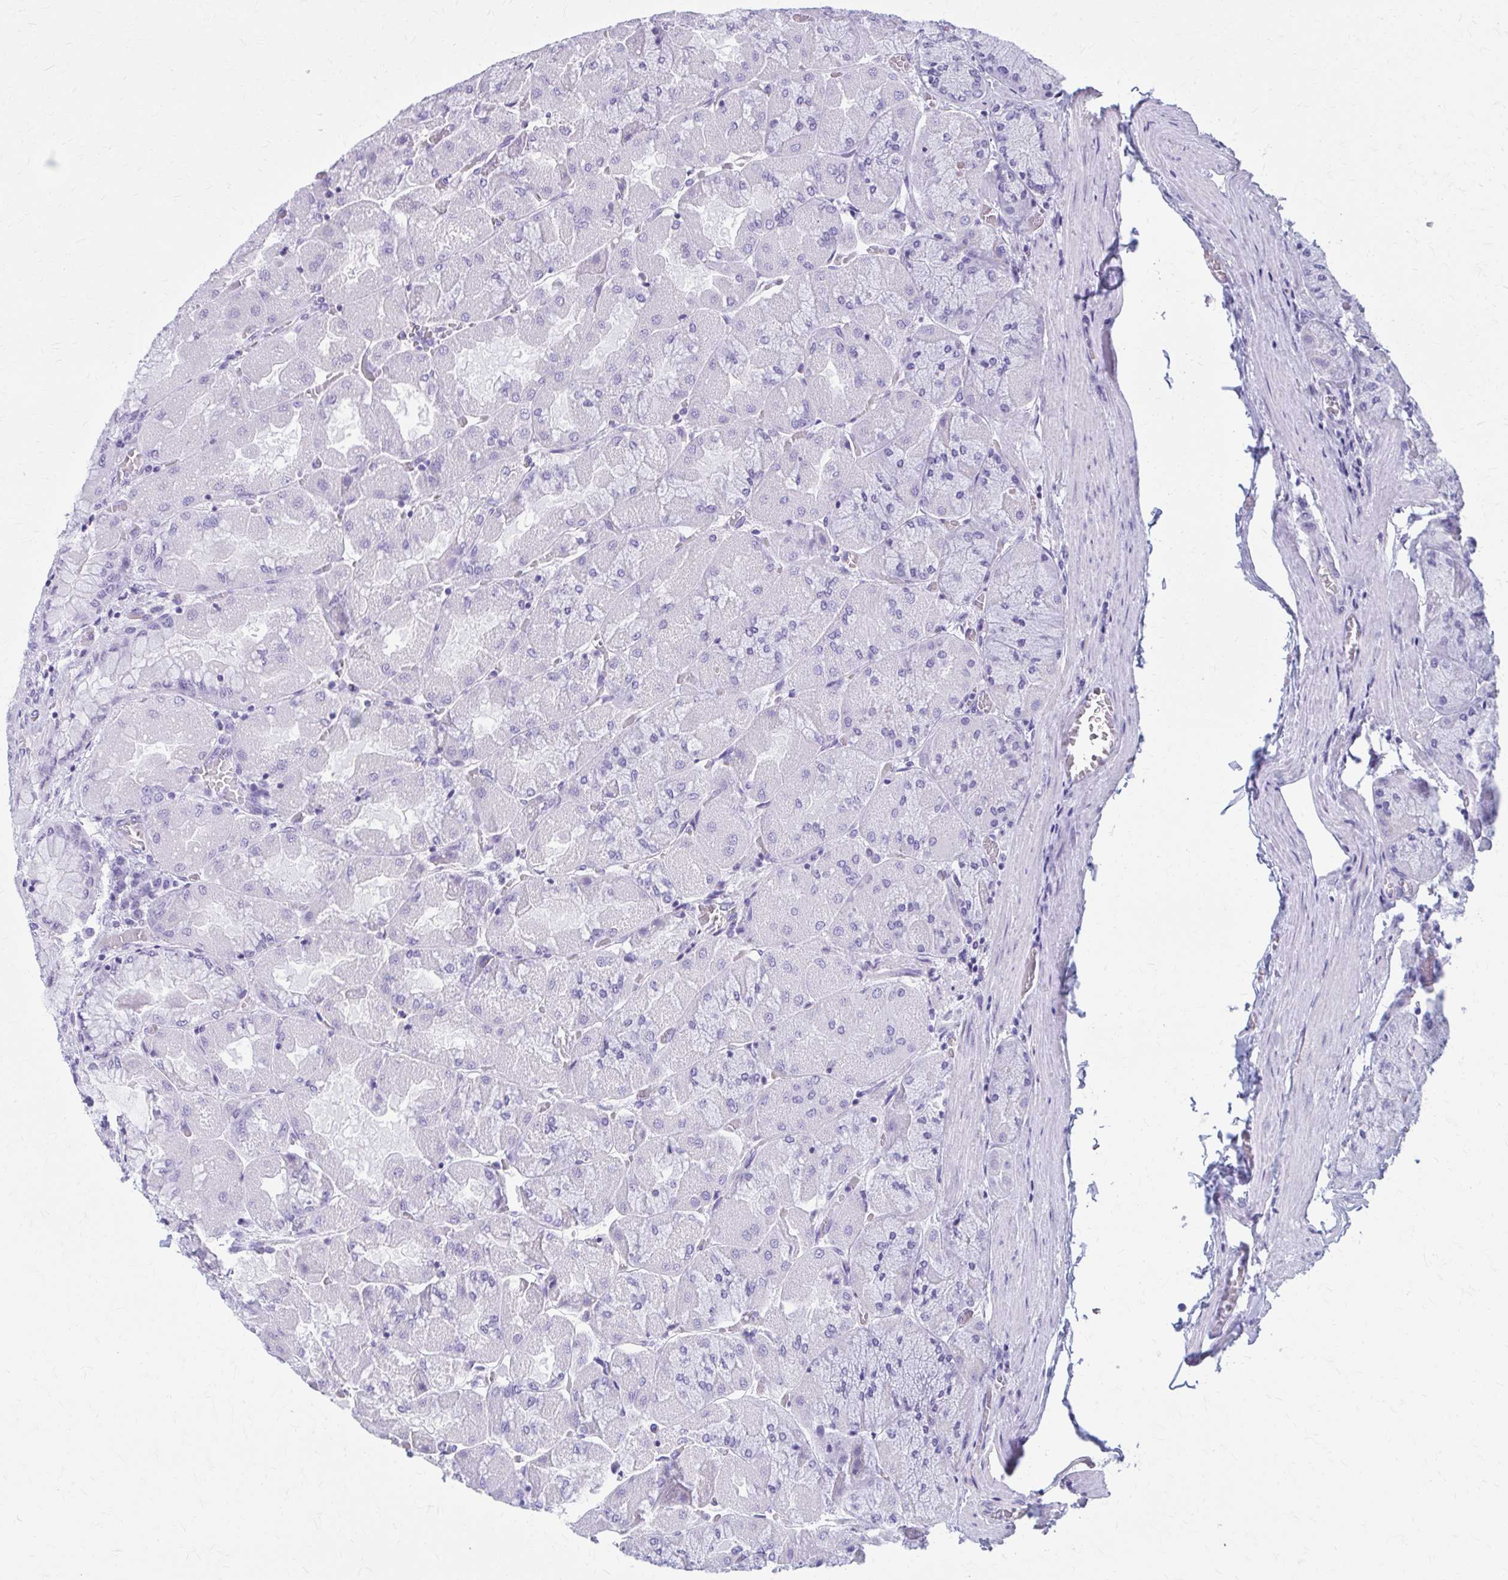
{"staining": {"intensity": "negative", "quantity": "none", "location": "none"}, "tissue": "stomach", "cell_type": "Glandular cells", "image_type": "normal", "snomed": [{"axis": "morphology", "description": "Normal tissue, NOS"}, {"axis": "topography", "description": "Stomach"}], "caption": "DAB (3,3'-diaminobenzidine) immunohistochemical staining of benign human stomach shows no significant expression in glandular cells. (DAB (3,3'-diaminobenzidine) immunohistochemistry with hematoxylin counter stain).", "gene": "GFAP", "patient": {"sex": "female", "age": 61}}